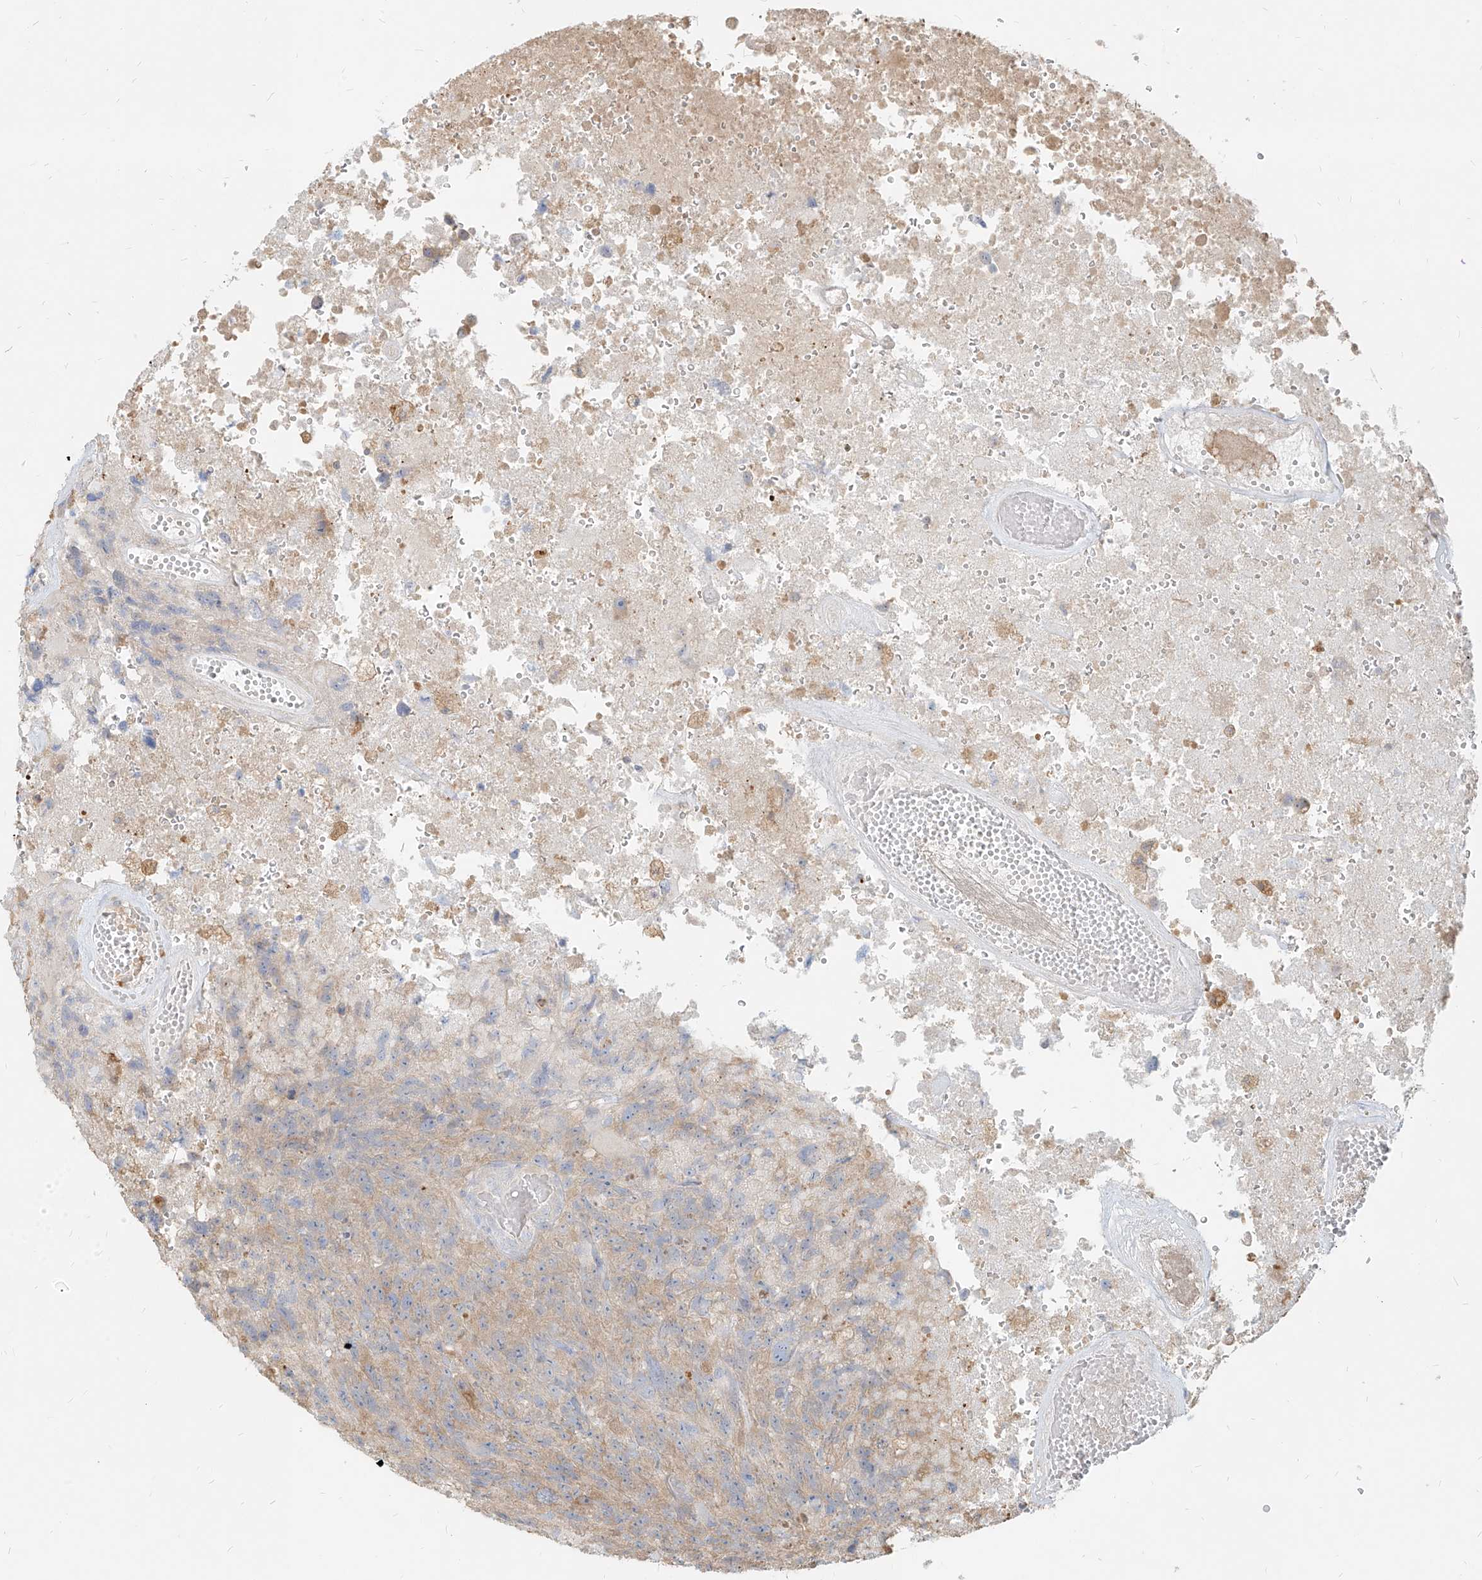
{"staining": {"intensity": "weak", "quantity": "<25%", "location": "cytoplasmic/membranous"}, "tissue": "glioma", "cell_type": "Tumor cells", "image_type": "cancer", "snomed": [{"axis": "morphology", "description": "Glioma, malignant, High grade"}, {"axis": "topography", "description": "Brain"}], "caption": "The immunohistochemistry (IHC) photomicrograph has no significant expression in tumor cells of high-grade glioma (malignant) tissue.", "gene": "PGD", "patient": {"sex": "male", "age": 69}}